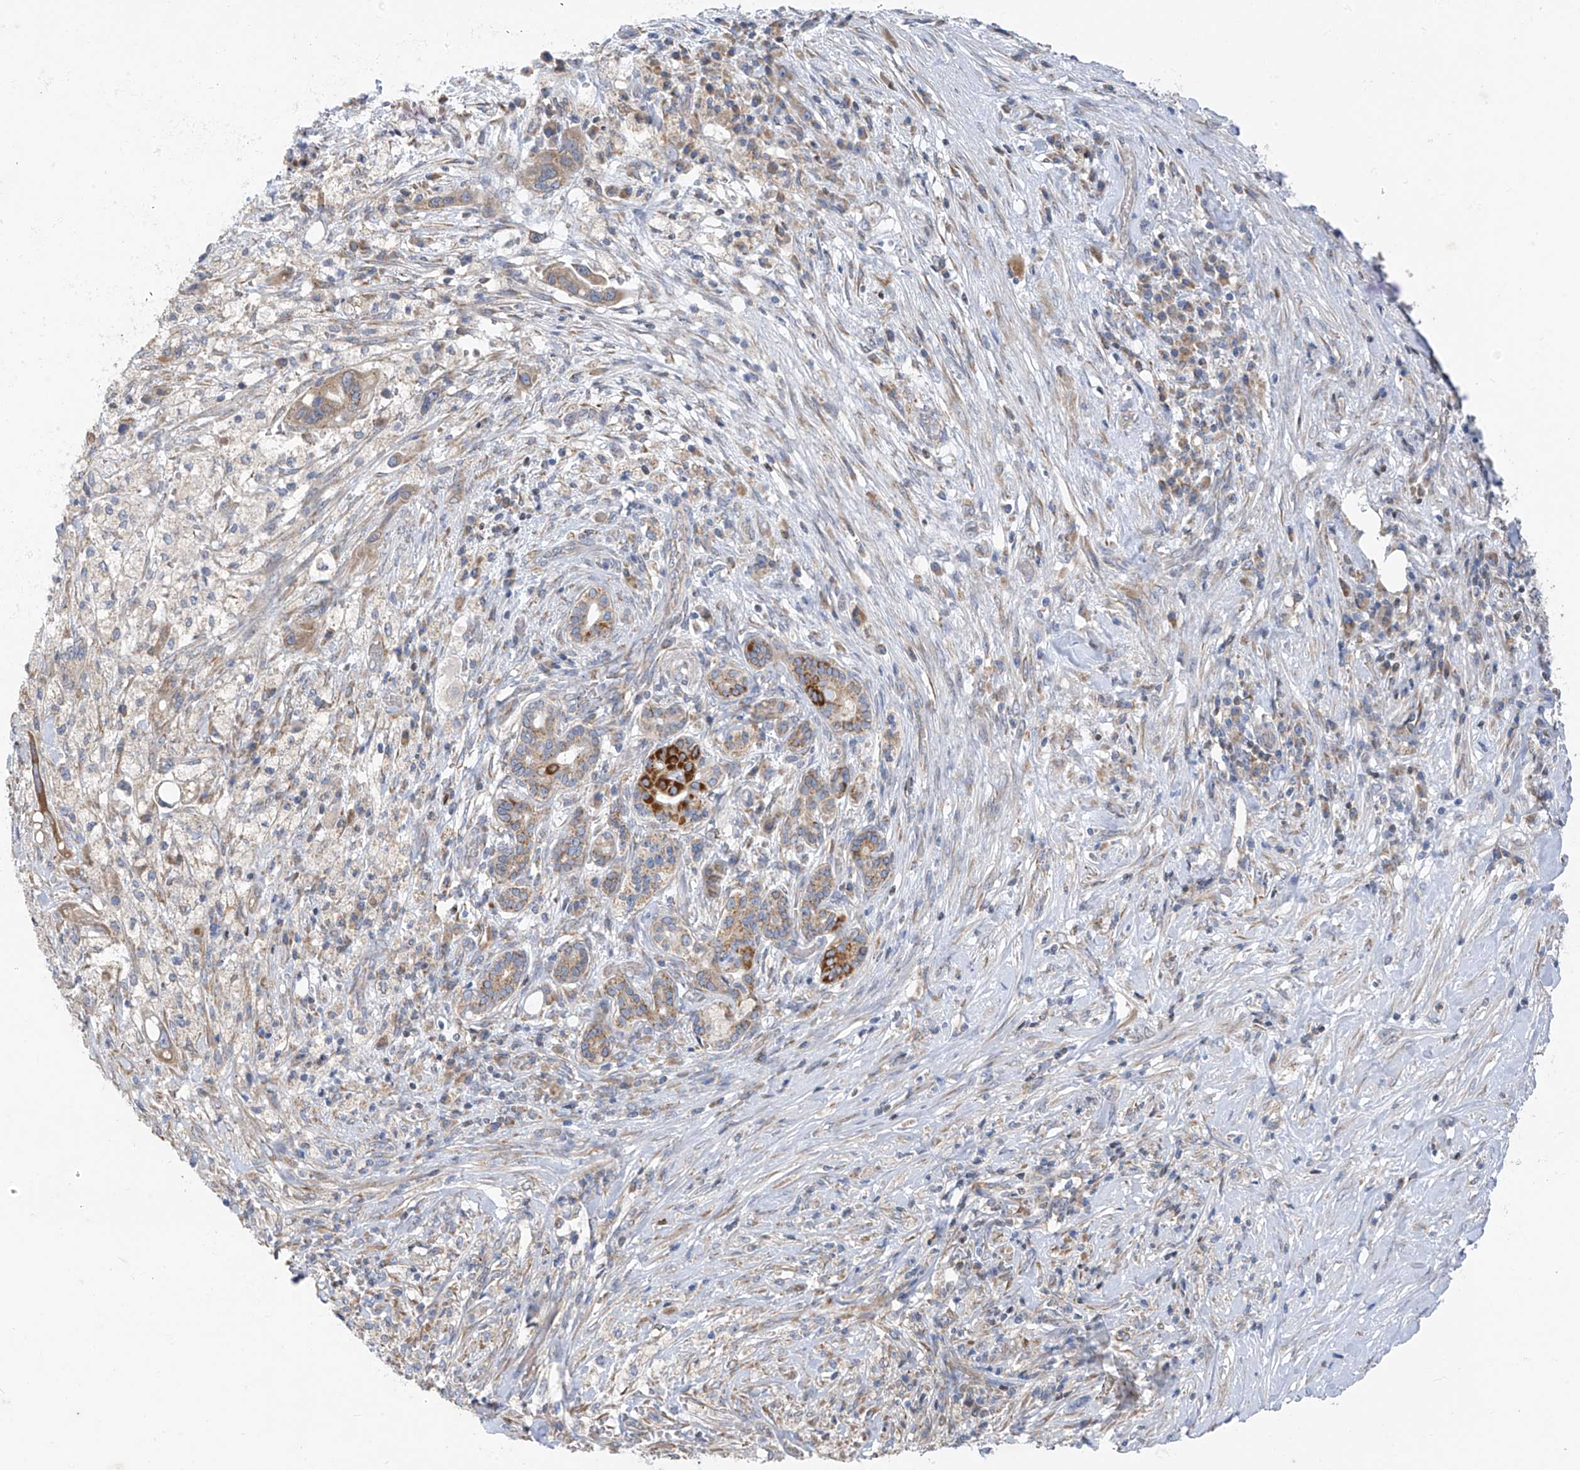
{"staining": {"intensity": "weak", "quantity": "<25%", "location": "cytoplasmic/membranous"}, "tissue": "pancreatic cancer", "cell_type": "Tumor cells", "image_type": "cancer", "snomed": [{"axis": "morphology", "description": "Adenocarcinoma, NOS"}, {"axis": "topography", "description": "Pancreas"}], "caption": "Pancreatic cancer (adenocarcinoma) was stained to show a protein in brown. There is no significant expression in tumor cells.", "gene": "EOMES", "patient": {"sex": "female", "age": 73}}